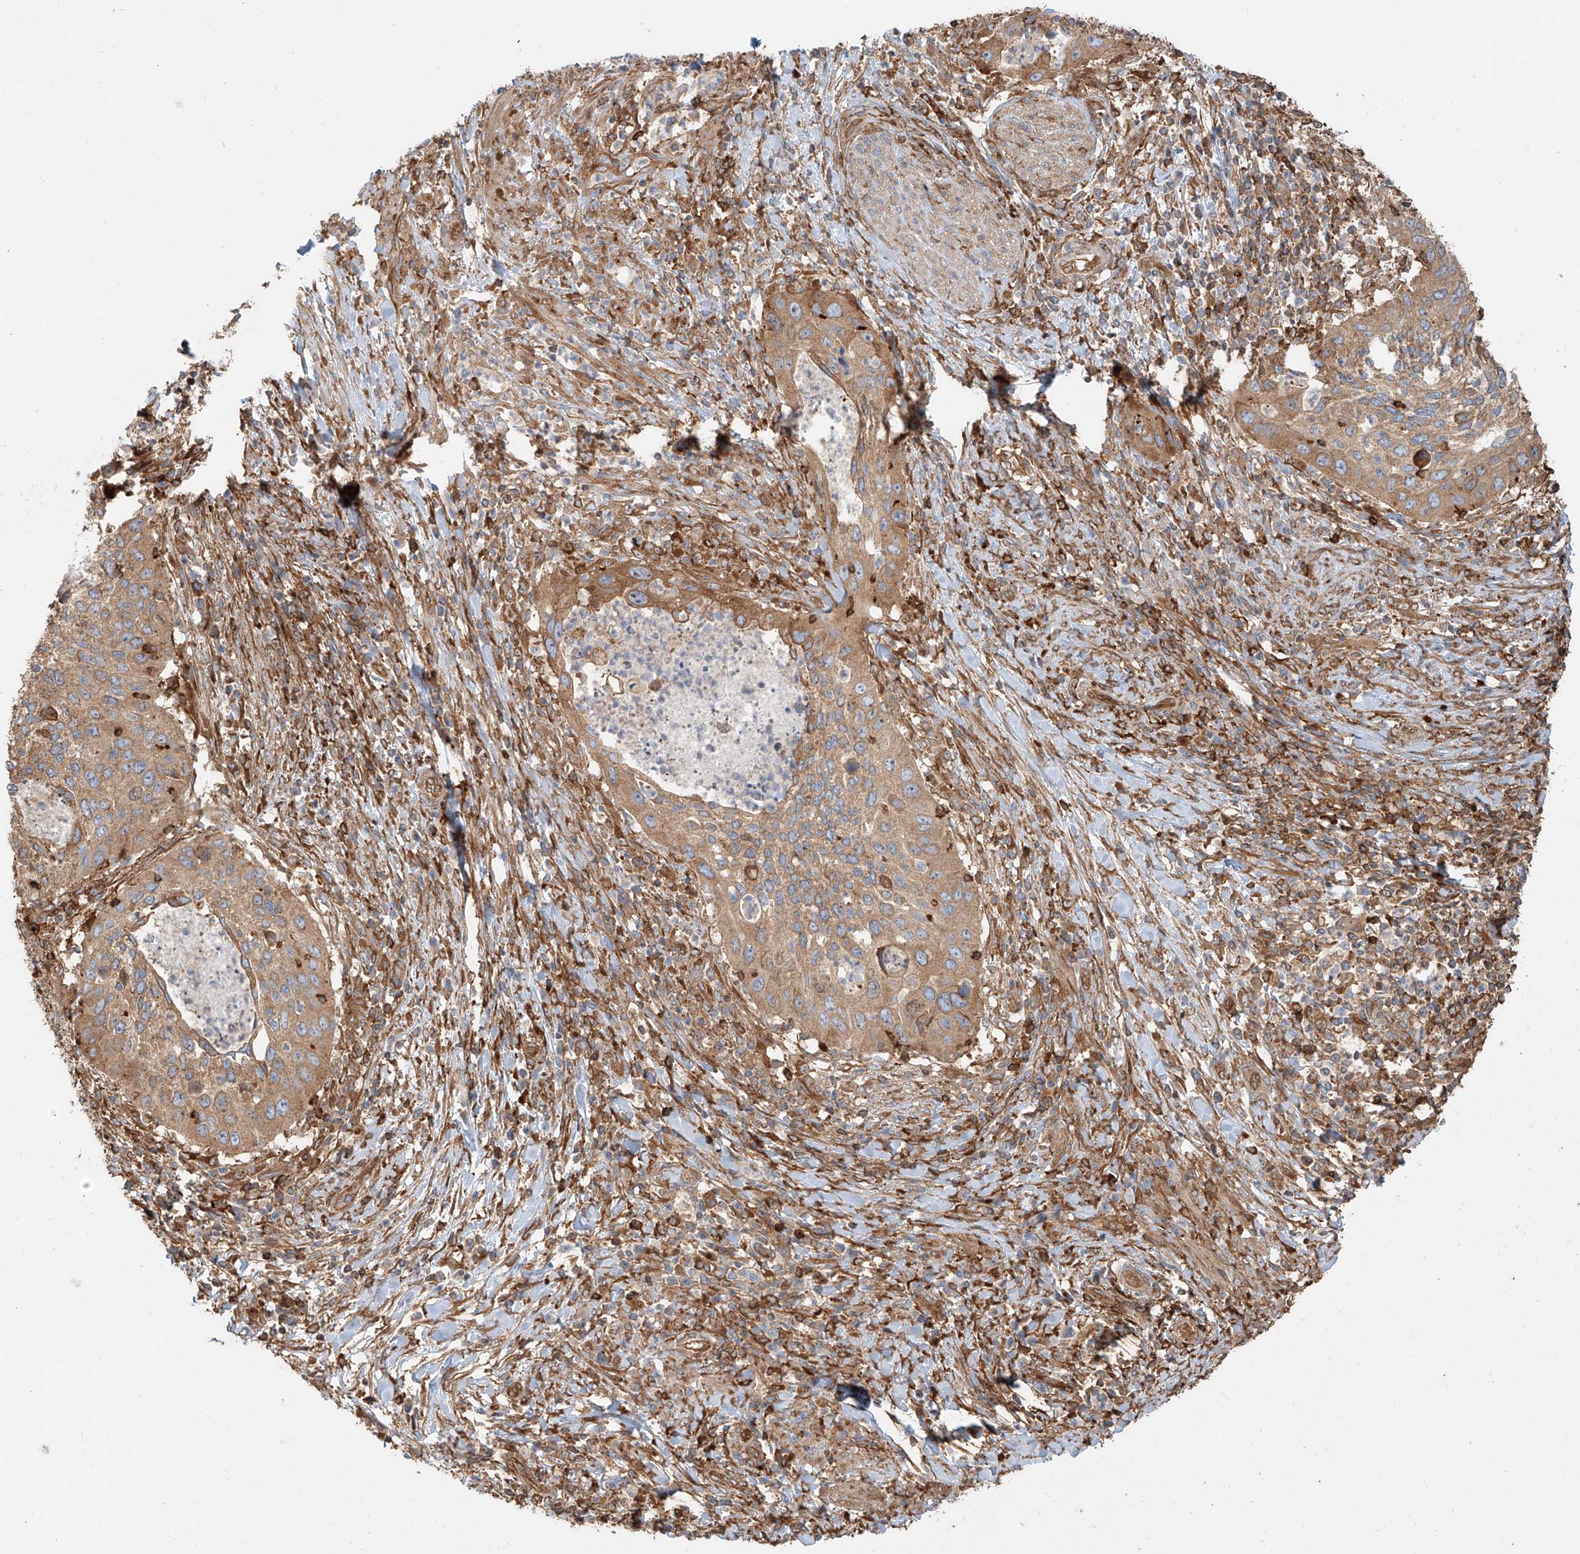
{"staining": {"intensity": "moderate", "quantity": ">75%", "location": "cytoplasmic/membranous"}, "tissue": "cervical cancer", "cell_type": "Tumor cells", "image_type": "cancer", "snomed": [{"axis": "morphology", "description": "Squamous cell carcinoma, NOS"}, {"axis": "topography", "description": "Cervix"}], "caption": "A brown stain highlights moderate cytoplasmic/membranous expression of a protein in cervical cancer tumor cells.", "gene": "SNX9", "patient": {"sex": "female", "age": 38}}